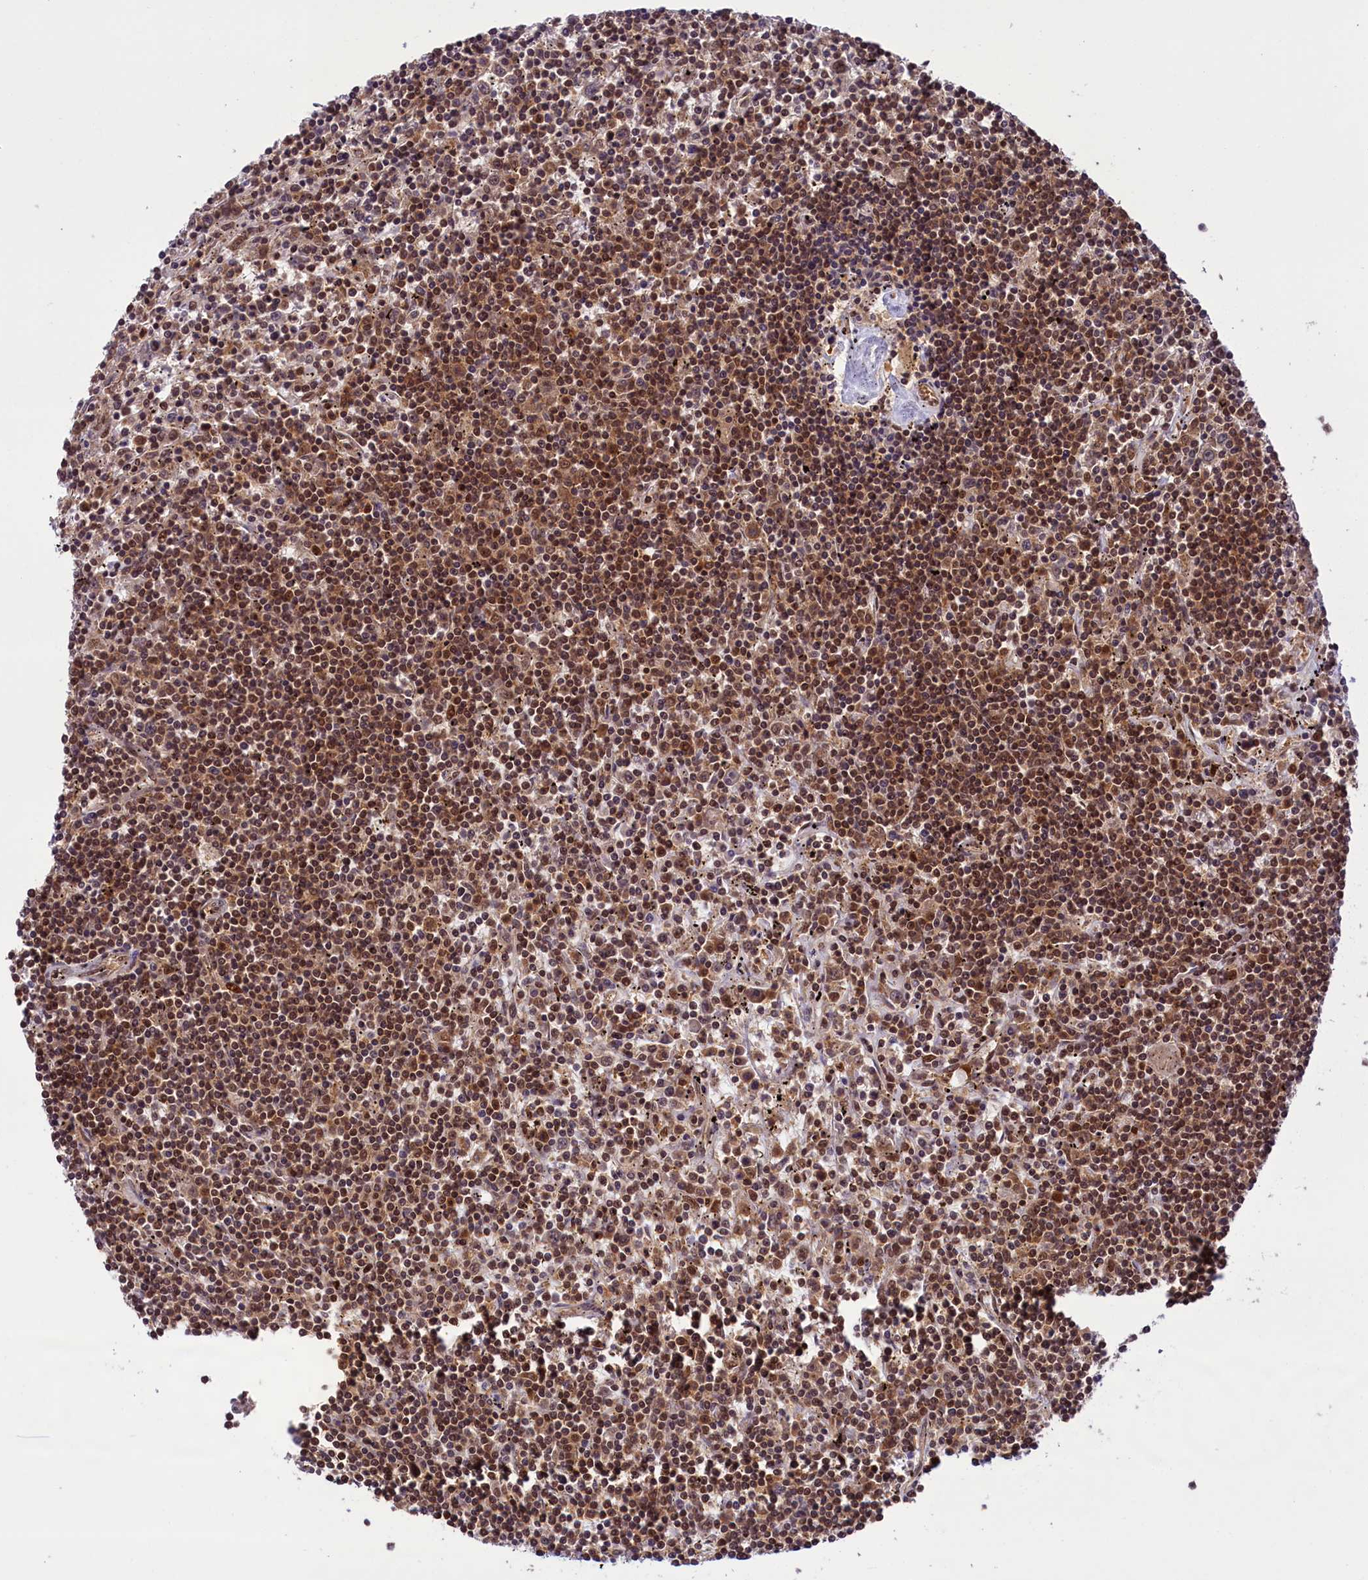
{"staining": {"intensity": "moderate", "quantity": ">75%", "location": "nuclear"}, "tissue": "lymphoma", "cell_type": "Tumor cells", "image_type": "cancer", "snomed": [{"axis": "morphology", "description": "Malignant lymphoma, non-Hodgkin's type, Low grade"}, {"axis": "topography", "description": "Spleen"}], "caption": "This micrograph displays IHC staining of human lymphoma, with medium moderate nuclear staining in about >75% of tumor cells.", "gene": "SLC7A6OS", "patient": {"sex": "male", "age": 76}}